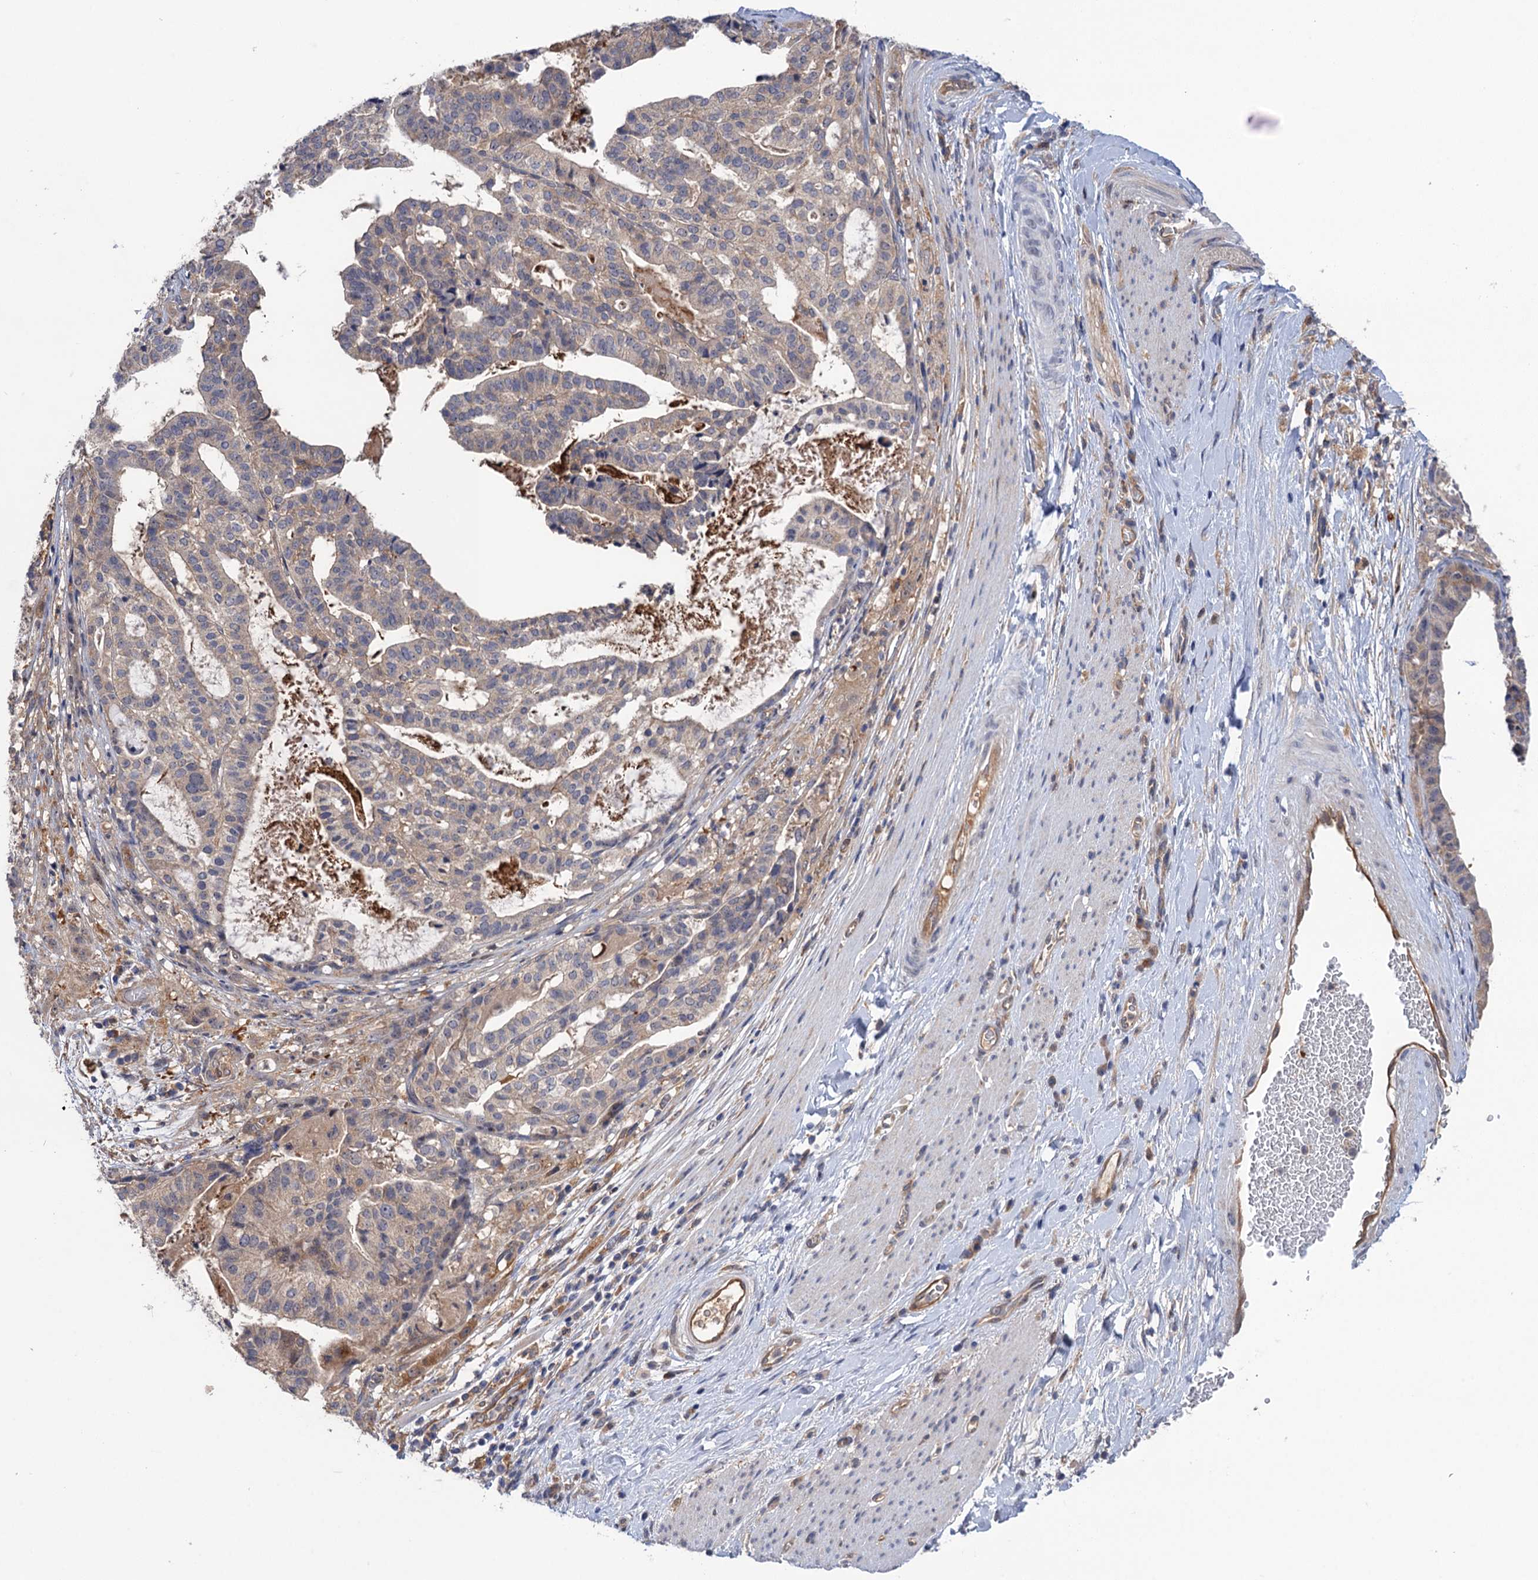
{"staining": {"intensity": "negative", "quantity": "none", "location": "none"}, "tissue": "stomach cancer", "cell_type": "Tumor cells", "image_type": "cancer", "snomed": [{"axis": "morphology", "description": "Adenocarcinoma, NOS"}, {"axis": "topography", "description": "Stomach"}], "caption": "Stomach adenocarcinoma was stained to show a protein in brown. There is no significant positivity in tumor cells. (DAB IHC visualized using brightfield microscopy, high magnification).", "gene": "NEK8", "patient": {"sex": "male", "age": 48}}